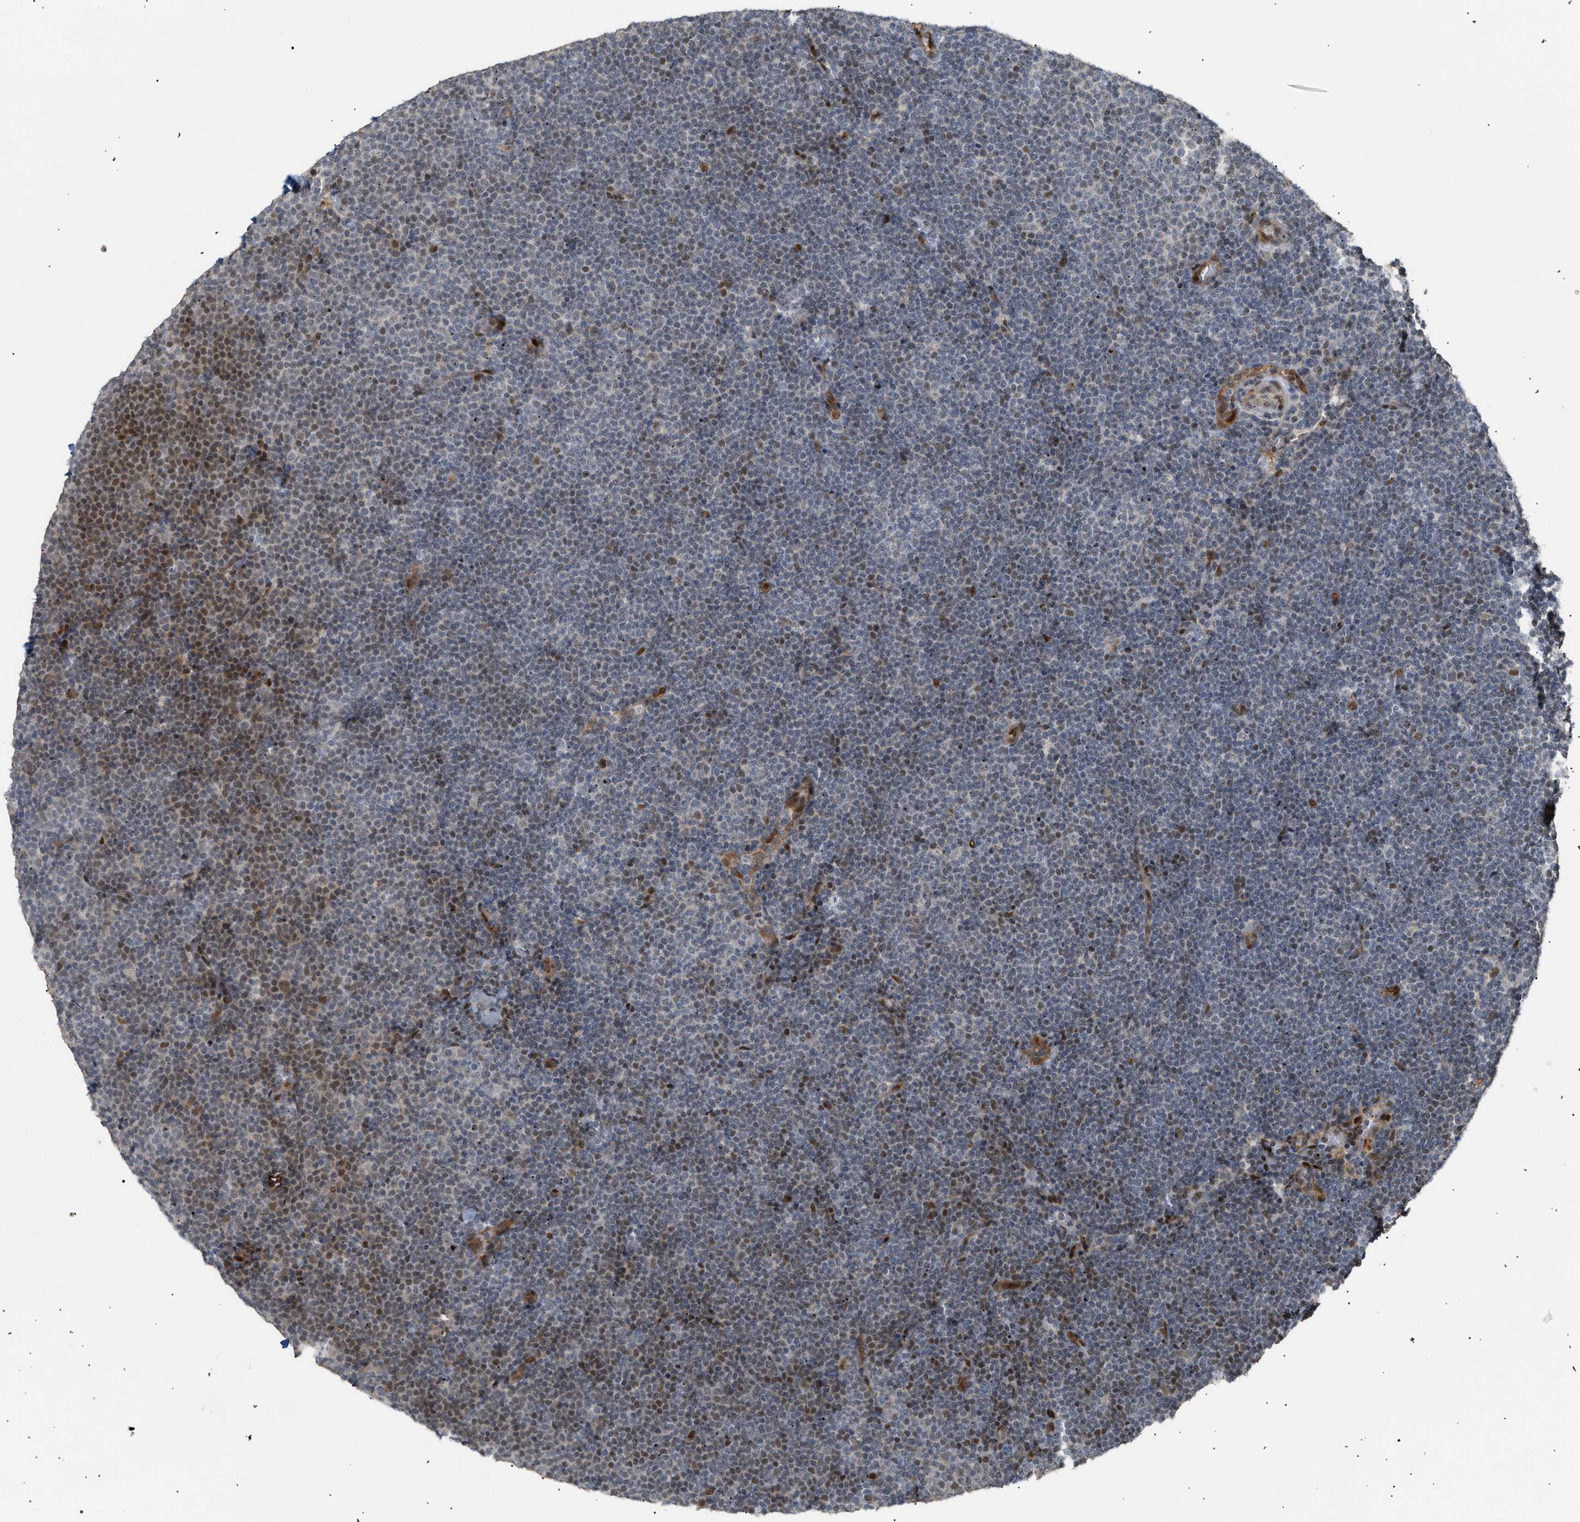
{"staining": {"intensity": "moderate", "quantity": "<25%", "location": "nuclear"}, "tissue": "lymphoma", "cell_type": "Tumor cells", "image_type": "cancer", "snomed": [{"axis": "morphology", "description": "Malignant lymphoma, non-Hodgkin's type, Low grade"}, {"axis": "topography", "description": "Lymph node"}], "caption": "This micrograph demonstrates low-grade malignant lymphoma, non-Hodgkin's type stained with IHC to label a protein in brown. The nuclear of tumor cells show moderate positivity for the protein. Nuclei are counter-stained blue.", "gene": "ZFAND5", "patient": {"sex": "female", "age": 53}}